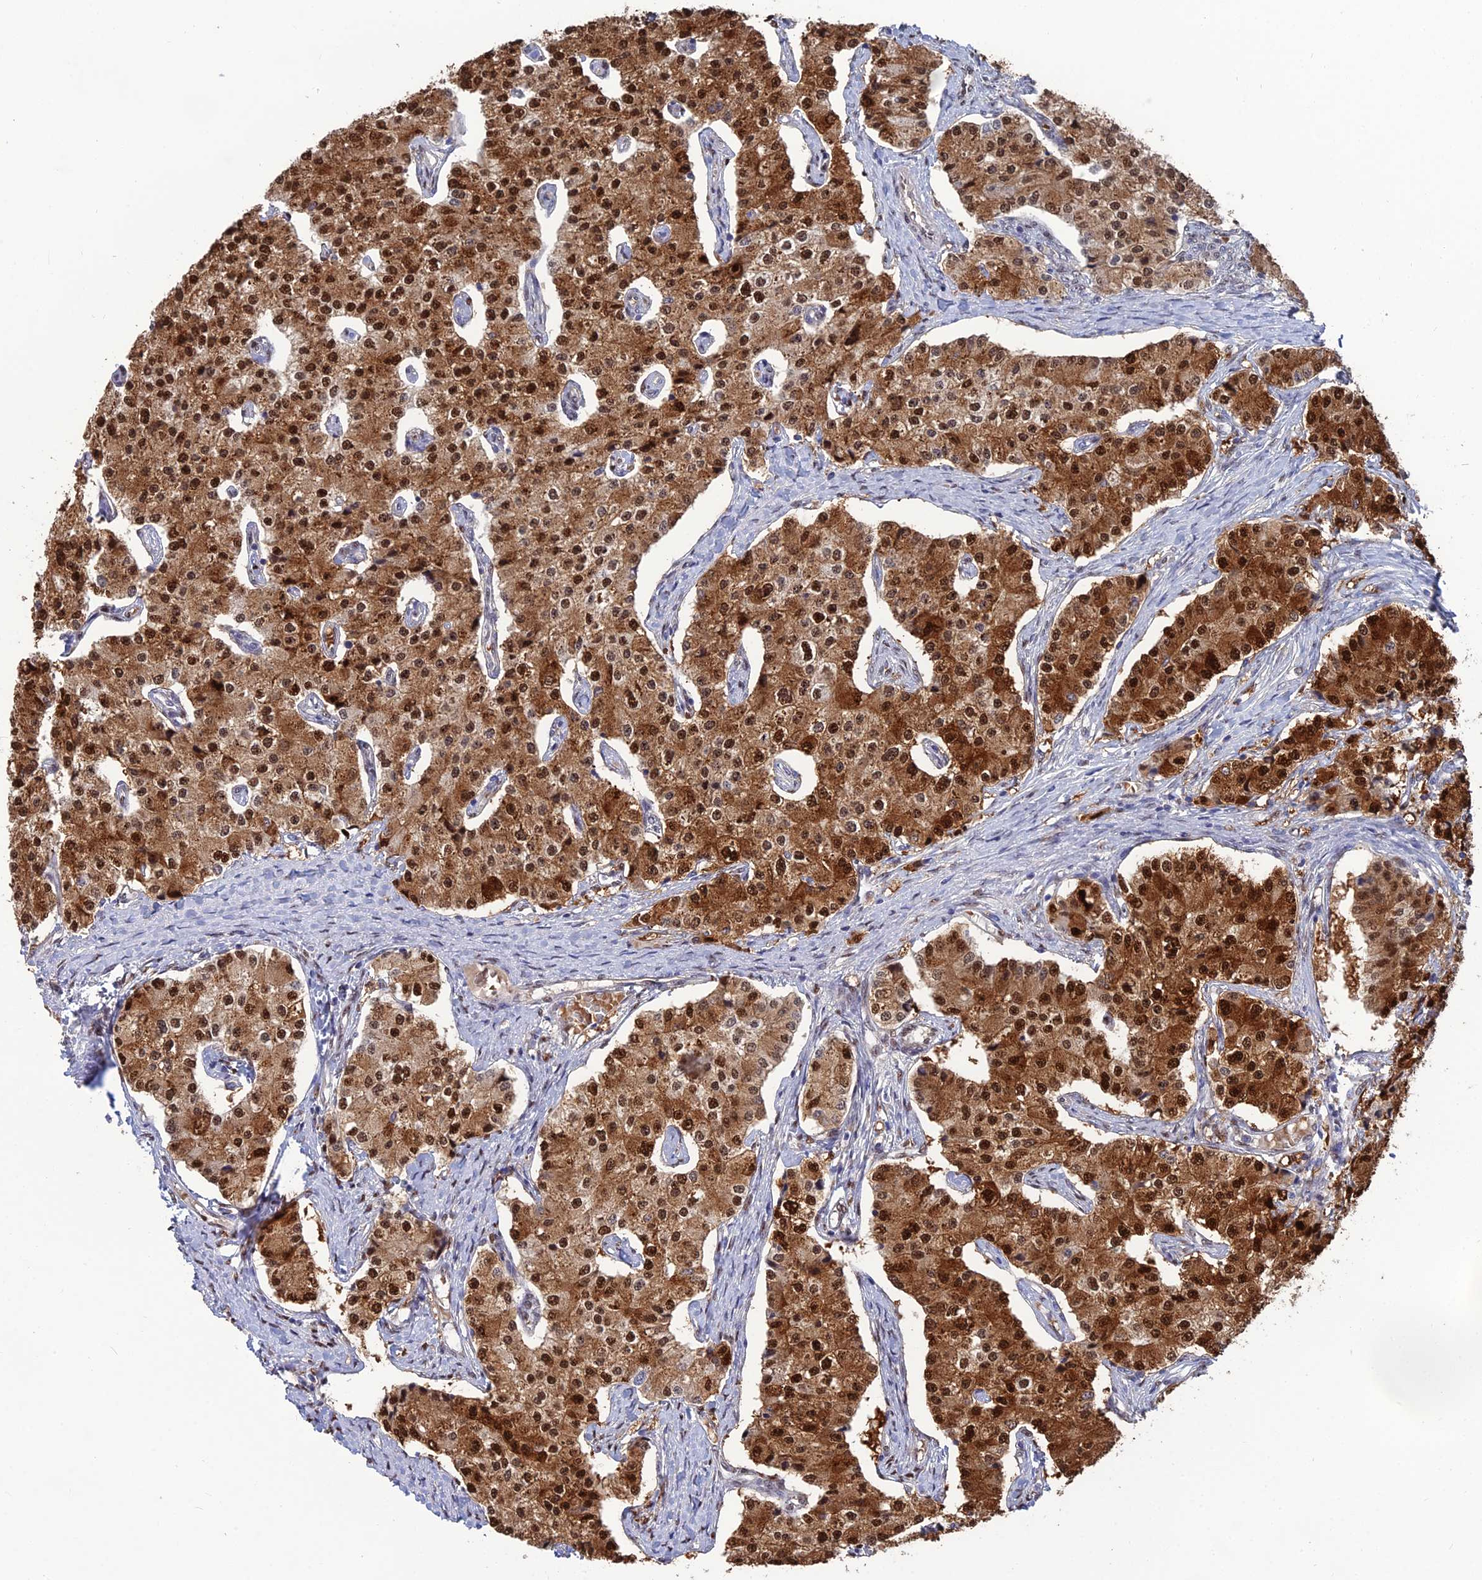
{"staining": {"intensity": "strong", "quantity": ">75%", "location": "cytoplasmic/membranous,nuclear"}, "tissue": "carcinoid", "cell_type": "Tumor cells", "image_type": "cancer", "snomed": [{"axis": "morphology", "description": "Carcinoid, malignant, NOS"}, {"axis": "topography", "description": "Colon"}], "caption": "This micrograph displays carcinoid stained with immunohistochemistry (IHC) to label a protein in brown. The cytoplasmic/membranous and nuclear of tumor cells show strong positivity for the protein. Nuclei are counter-stained blue.", "gene": "DNPEP", "patient": {"sex": "female", "age": 52}}